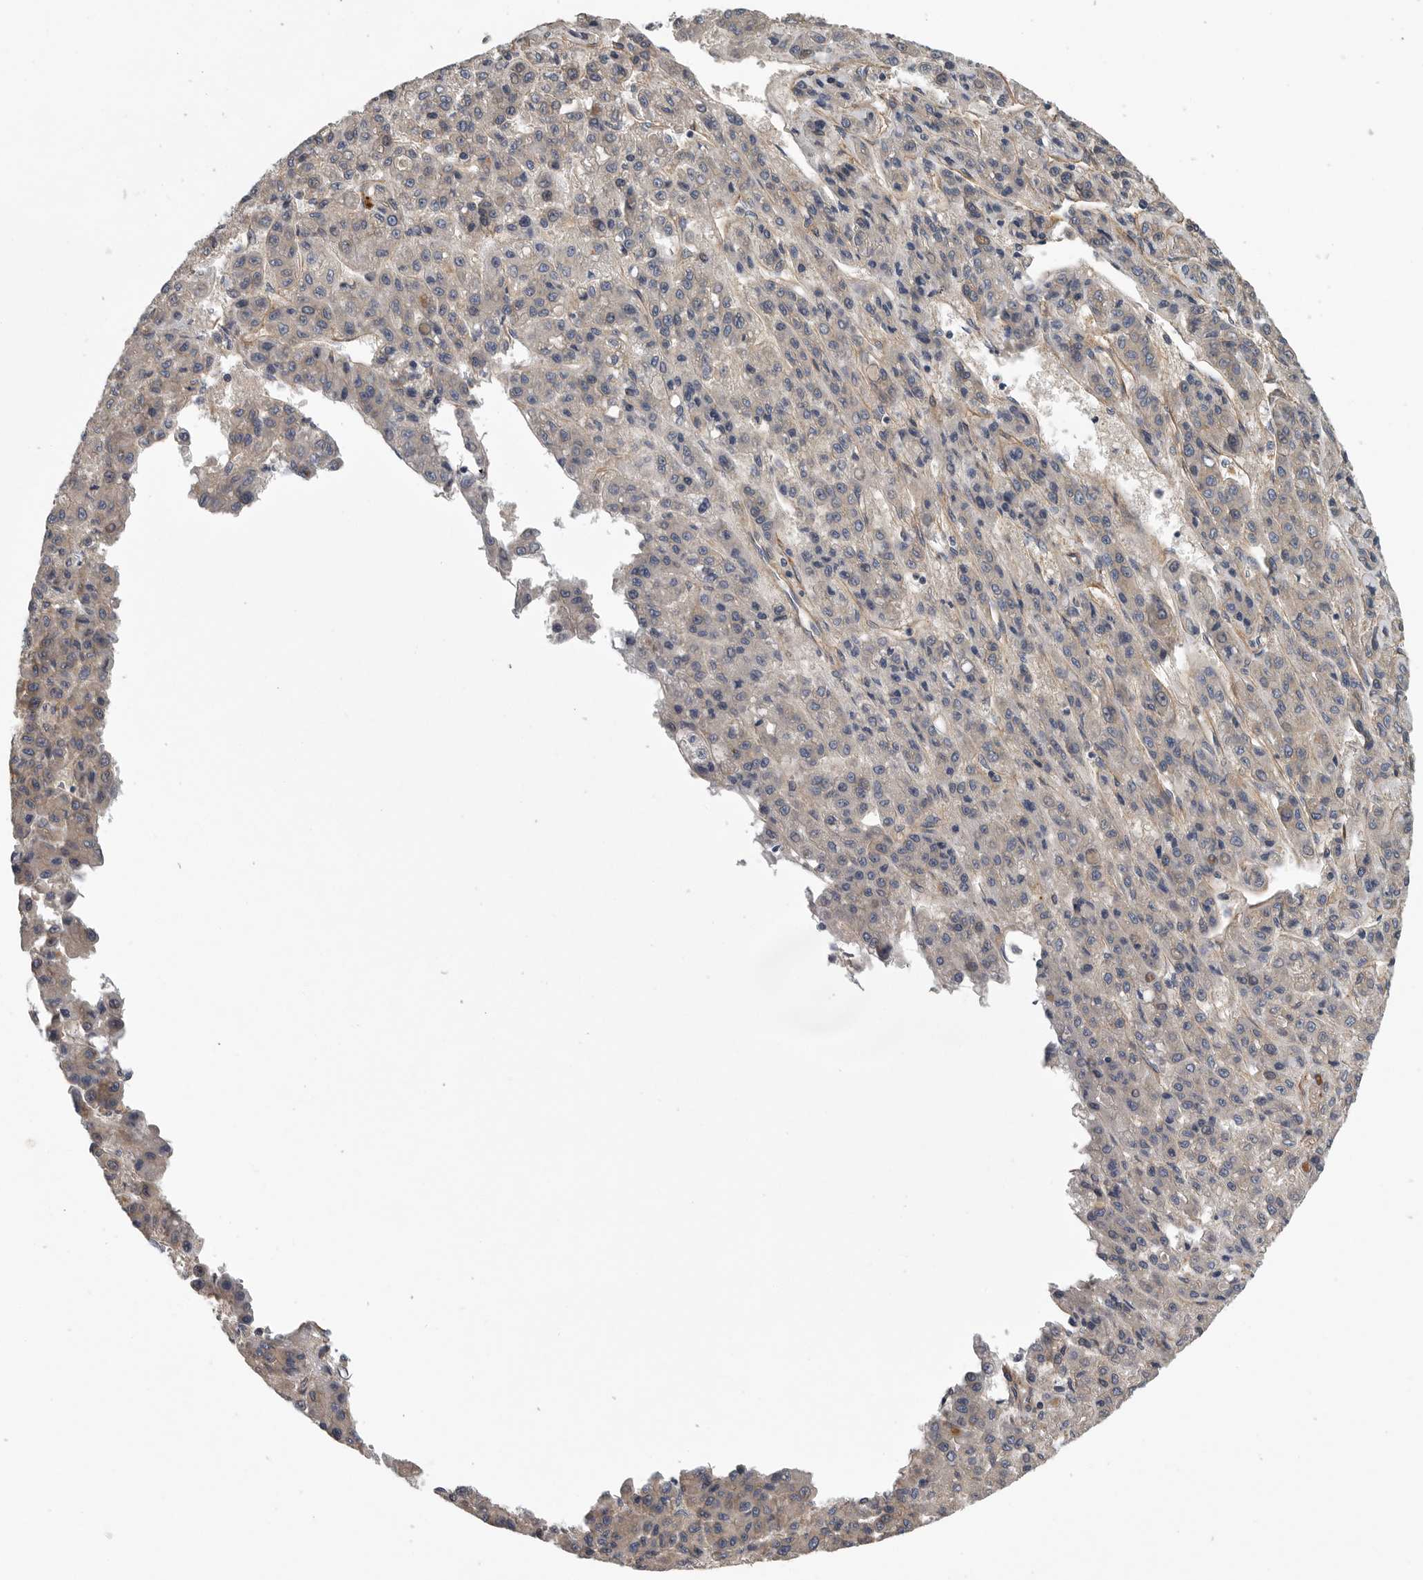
{"staining": {"intensity": "negative", "quantity": "none", "location": "none"}, "tissue": "liver cancer", "cell_type": "Tumor cells", "image_type": "cancer", "snomed": [{"axis": "morphology", "description": "Carcinoma, Hepatocellular, NOS"}, {"axis": "topography", "description": "Liver"}], "caption": "Liver hepatocellular carcinoma stained for a protein using immunohistochemistry exhibits no positivity tumor cells.", "gene": "OXR1", "patient": {"sex": "male", "age": 70}}